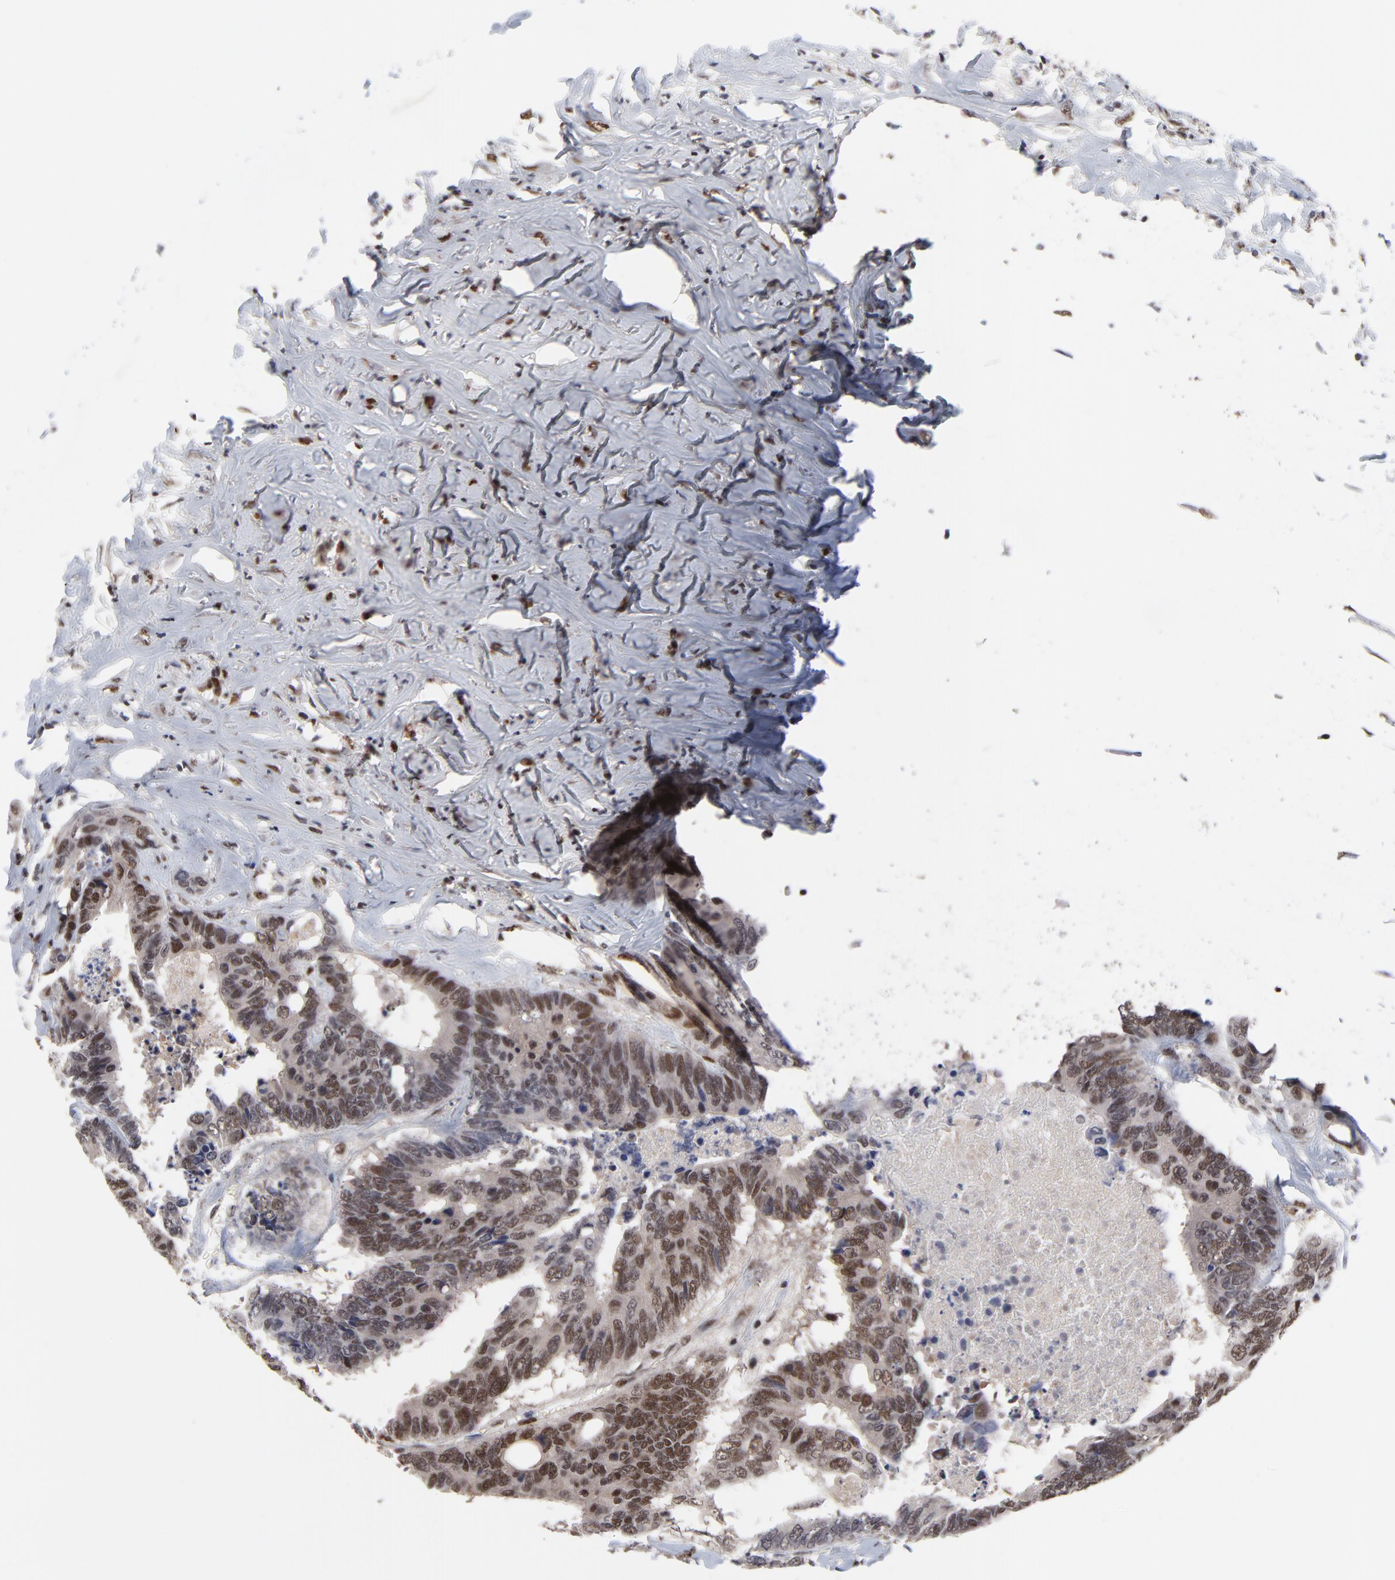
{"staining": {"intensity": "weak", "quantity": "25%-75%", "location": "nuclear"}, "tissue": "colorectal cancer", "cell_type": "Tumor cells", "image_type": "cancer", "snomed": [{"axis": "morphology", "description": "Adenocarcinoma, NOS"}, {"axis": "topography", "description": "Rectum"}], "caption": "A histopathology image of adenocarcinoma (colorectal) stained for a protein shows weak nuclear brown staining in tumor cells. (Brightfield microscopy of DAB IHC at high magnification).", "gene": "OGFOD1", "patient": {"sex": "male", "age": 55}}